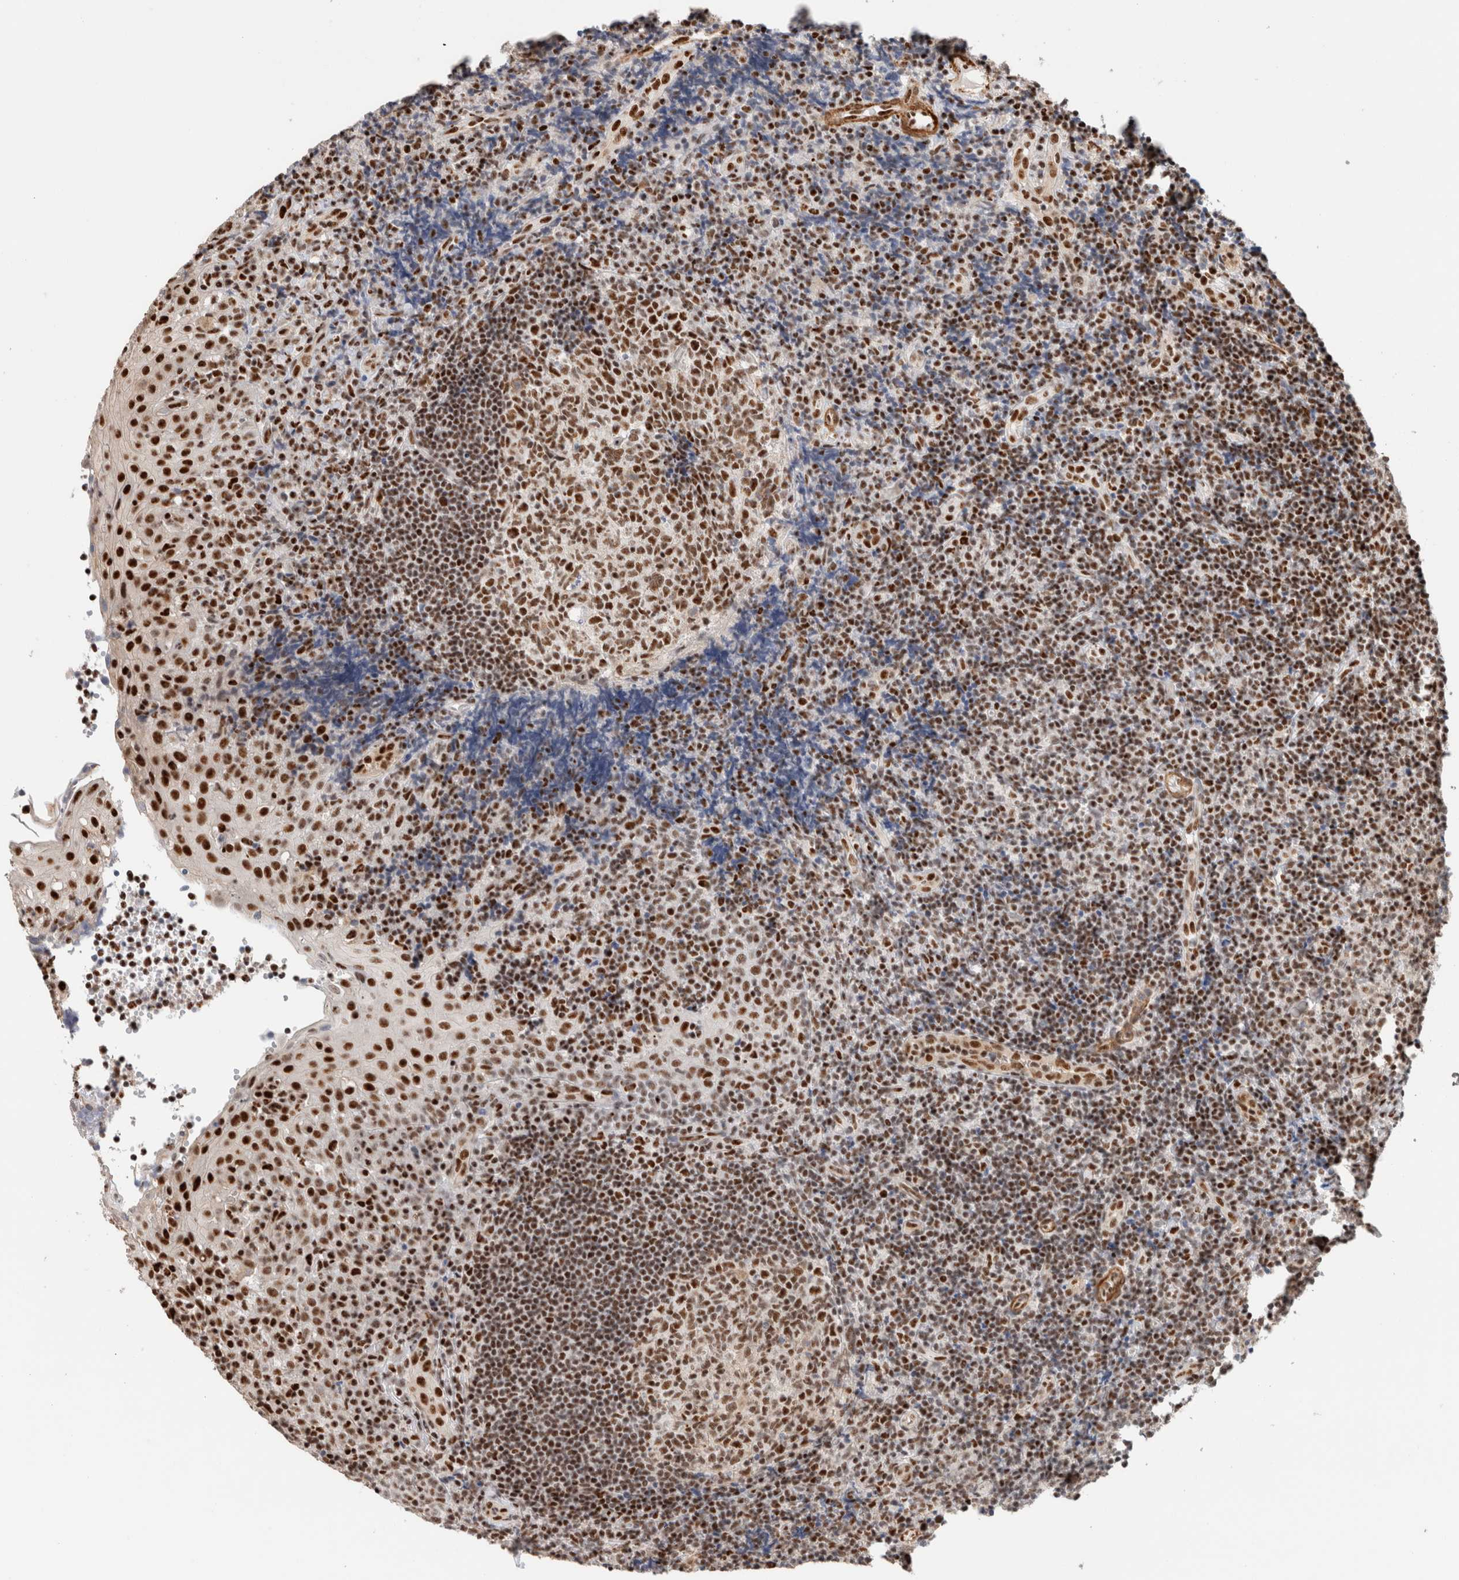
{"staining": {"intensity": "moderate", "quantity": ">75%", "location": "nuclear"}, "tissue": "tonsil", "cell_type": "Germinal center cells", "image_type": "normal", "snomed": [{"axis": "morphology", "description": "Normal tissue, NOS"}, {"axis": "topography", "description": "Tonsil"}], "caption": "Immunohistochemistry (IHC) micrograph of normal tonsil: tonsil stained using immunohistochemistry exhibits medium levels of moderate protein expression localized specifically in the nuclear of germinal center cells, appearing as a nuclear brown color.", "gene": "ID3", "patient": {"sex": "female", "age": 40}}